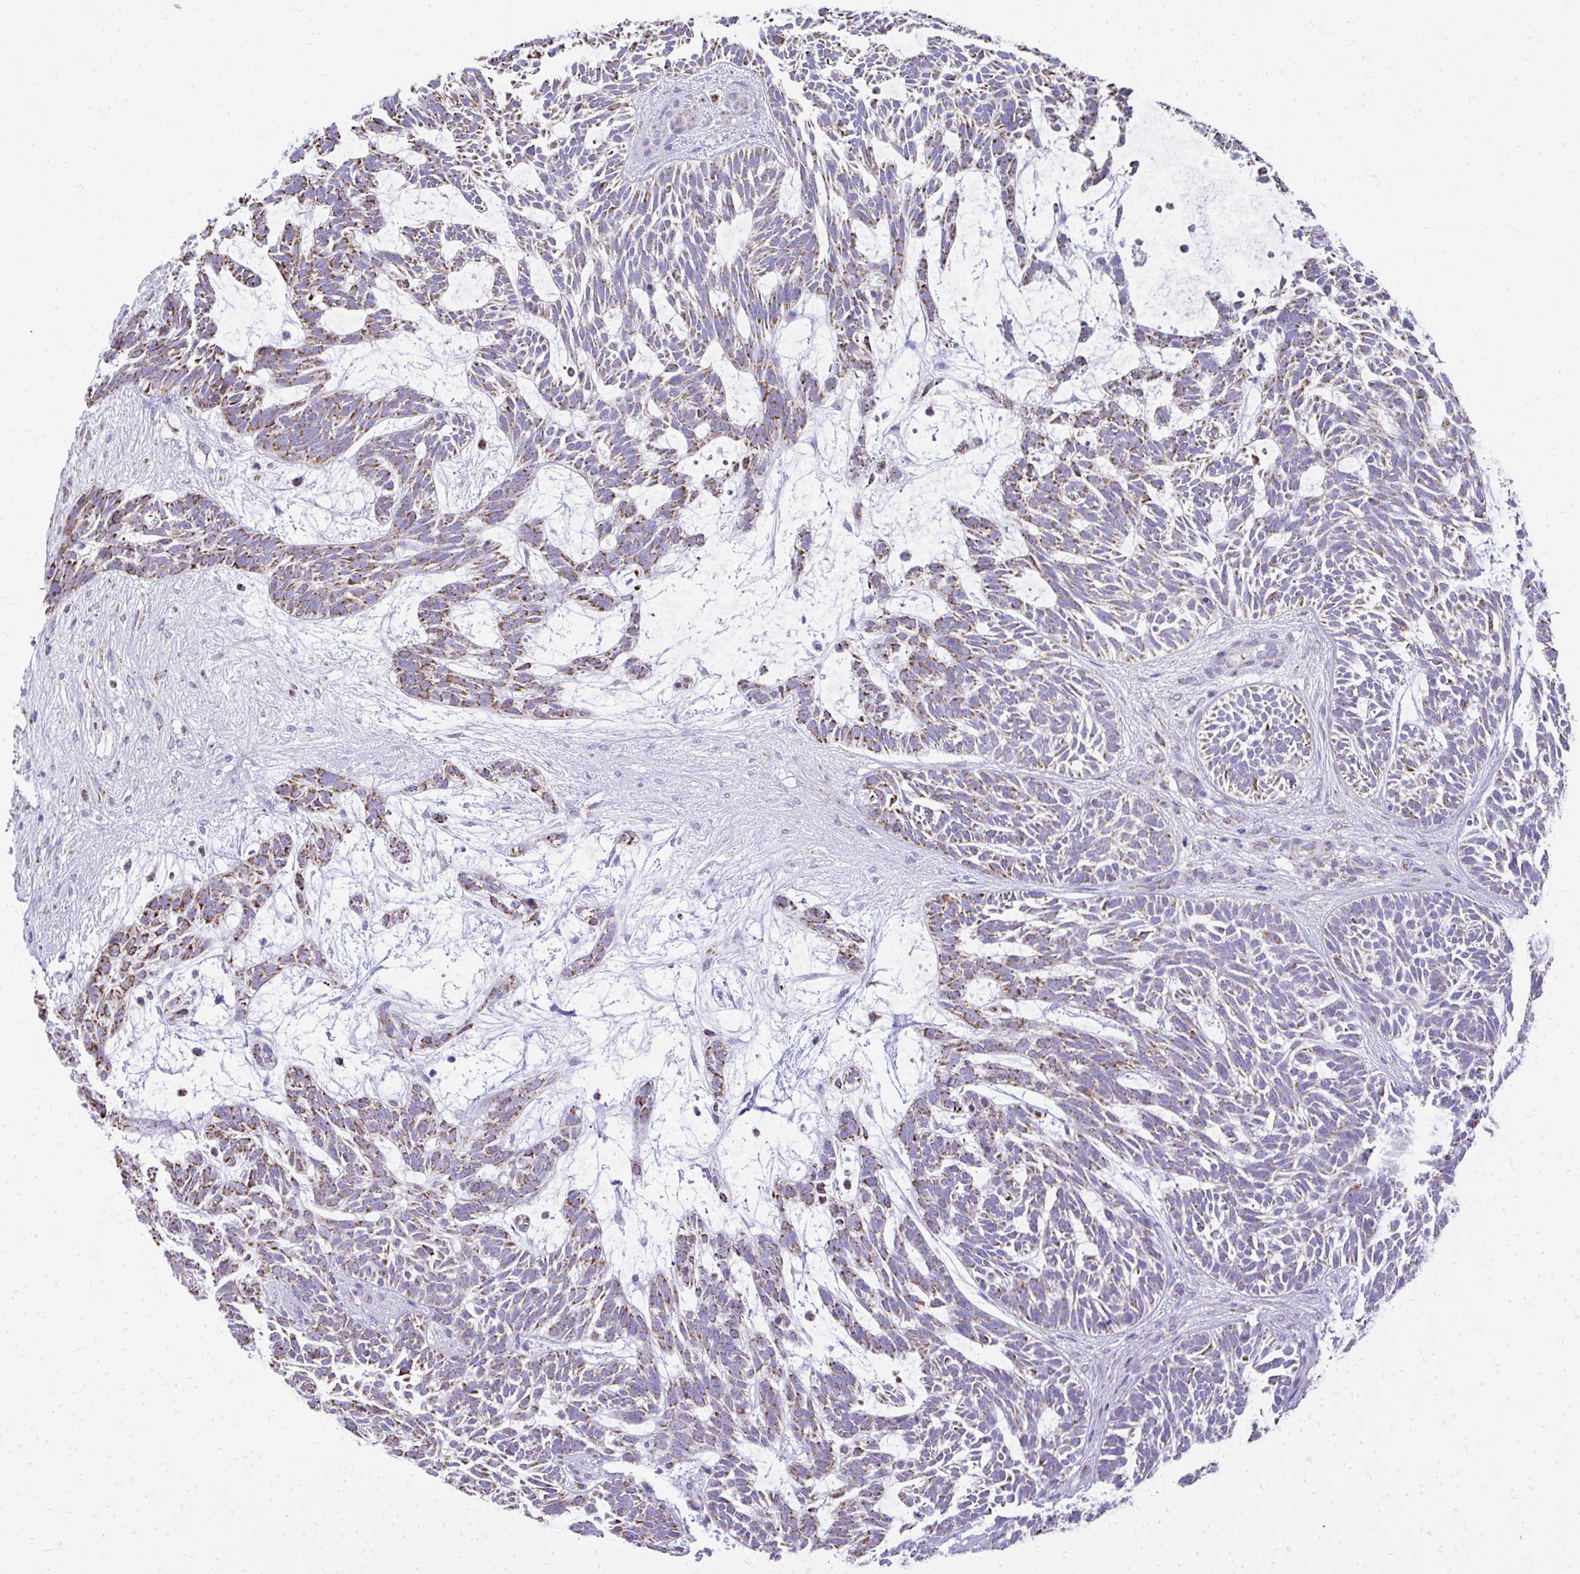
{"staining": {"intensity": "moderate", "quantity": "25%-75%", "location": "cytoplasmic/membranous"}, "tissue": "skin cancer", "cell_type": "Tumor cells", "image_type": "cancer", "snomed": [{"axis": "morphology", "description": "Basal cell carcinoma"}, {"axis": "topography", "description": "Skin"}, {"axis": "topography", "description": "Skin, foot"}], "caption": "Immunohistochemistry (IHC) photomicrograph of human skin cancer (basal cell carcinoma) stained for a protein (brown), which shows medium levels of moderate cytoplasmic/membranous positivity in approximately 25%-75% of tumor cells.", "gene": "MPZL2", "patient": {"sex": "female", "age": 77}}